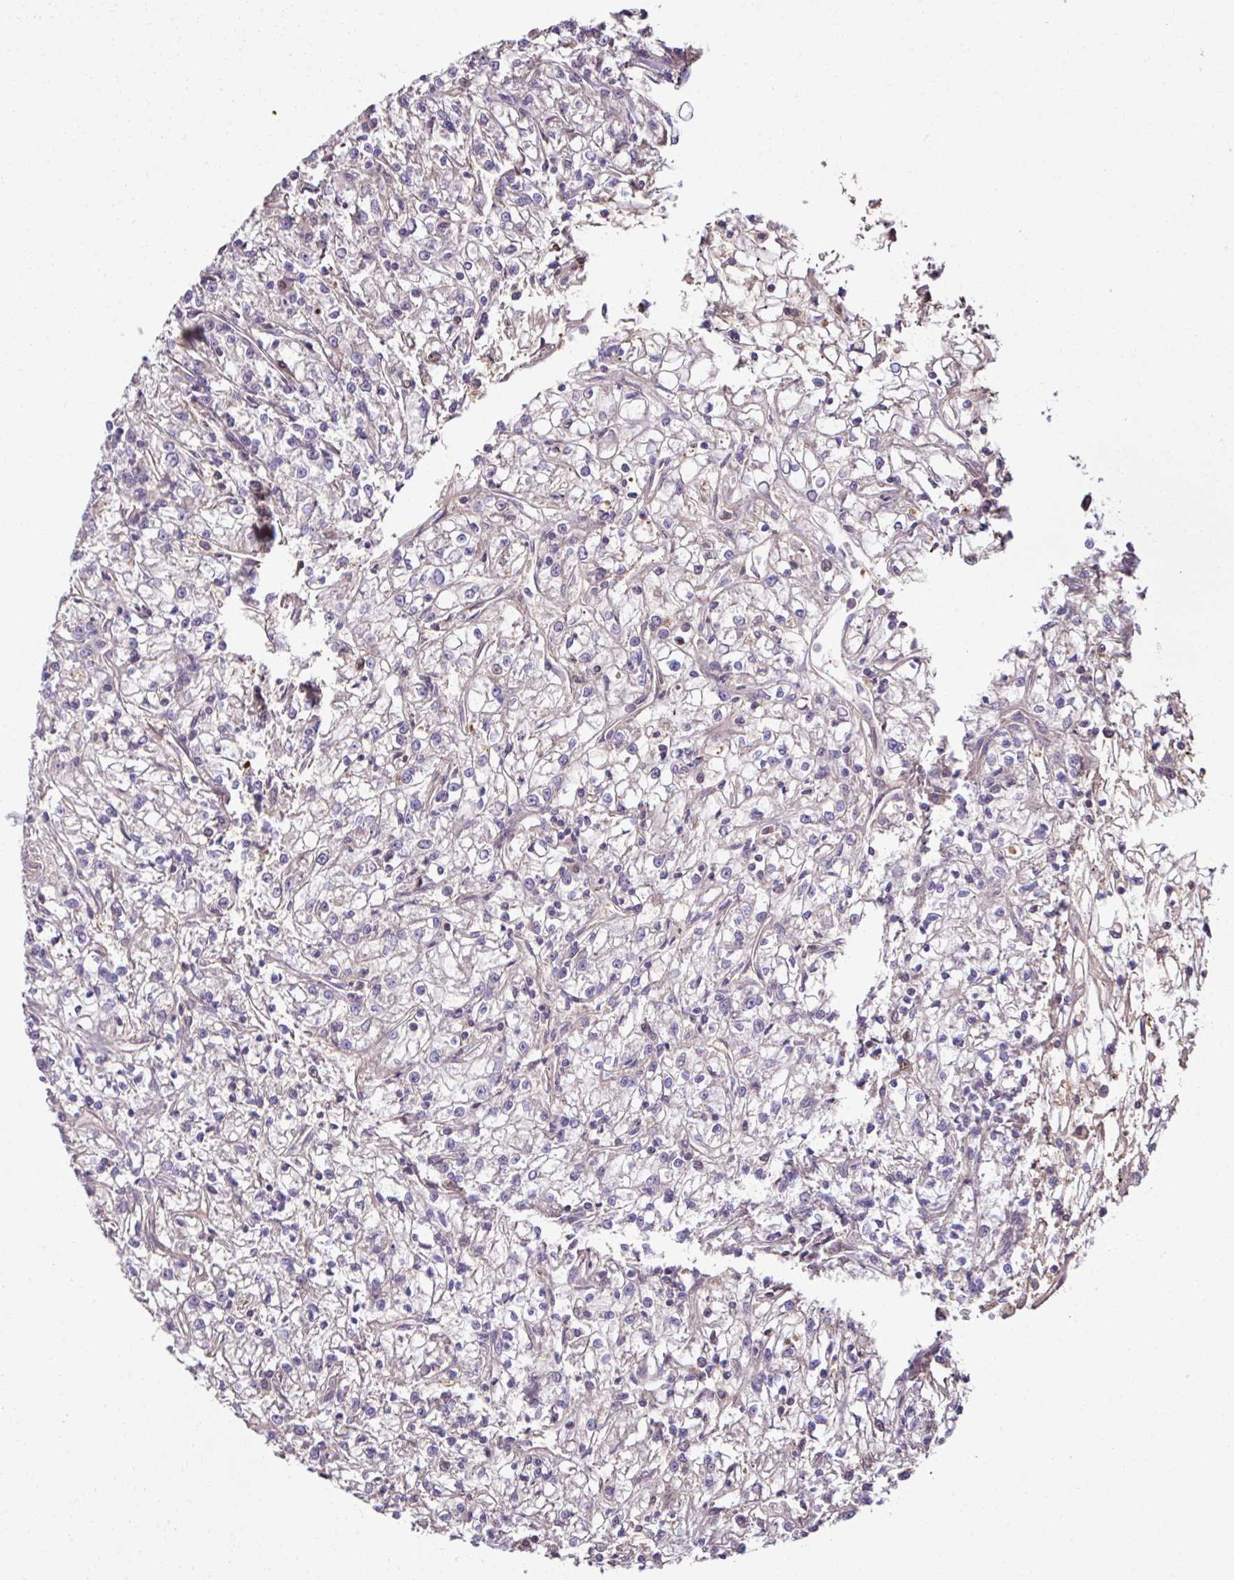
{"staining": {"intensity": "weak", "quantity": "25%-75%", "location": "cytoplasmic/membranous"}, "tissue": "renal cancer", "cell_type": "Tumor cells", "image_type": "cancer", "snomed": [{"axis": "morphology", "description": "Adenocarcinoma, NOS"}, {"axis": "topography", "description": "Kidney"}], "caption": "Tumor cells reveal weak cytoplasmic/membranous staining in approximately 25%-75% of cells in renal cancer (adenocarcinoma). Immunohistochemistry stains the protein in brown and the nuclei are stained blue.", "gene": "CCDC85C", "patient": {"sex": "female", "age": 59}}